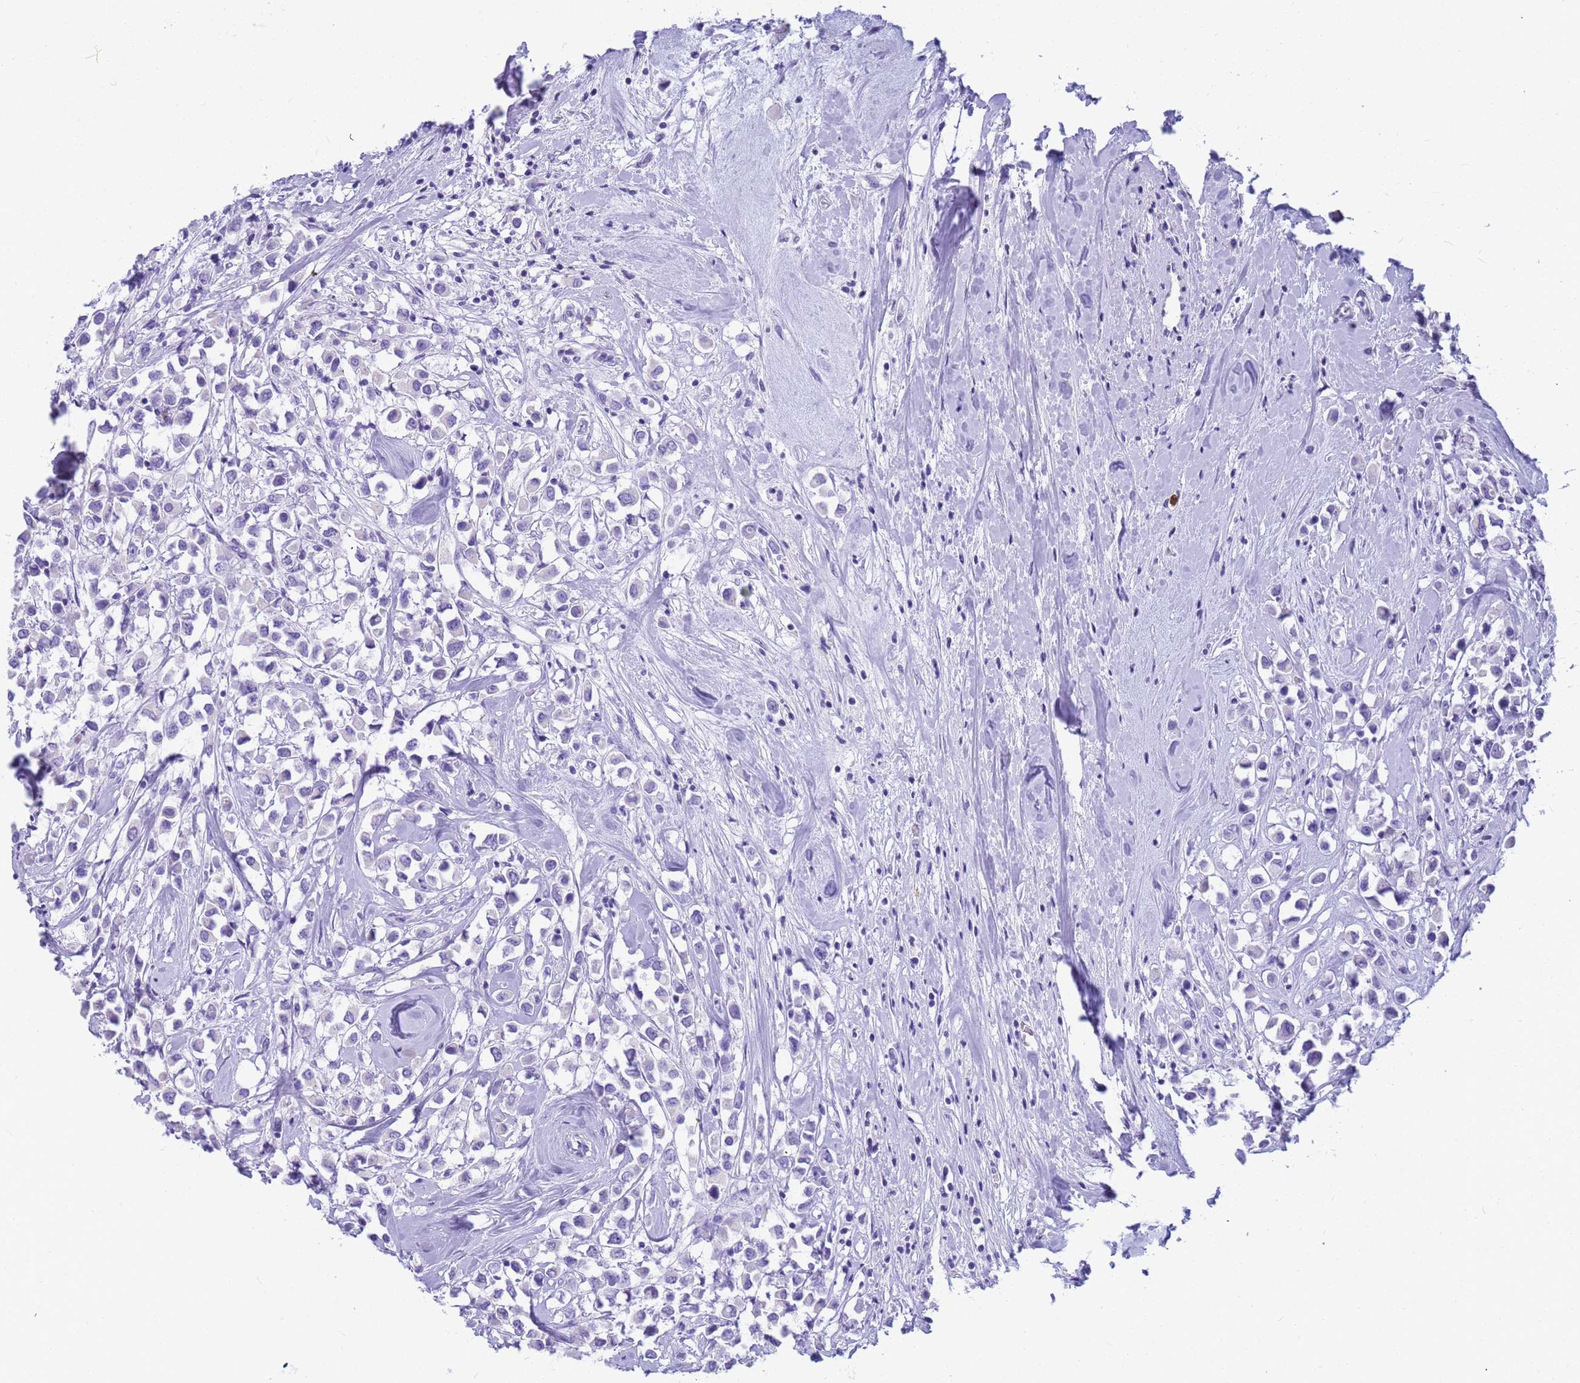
{"staining": {"intensity": "negative", "quantity": "none", "location": "none"}, "tissue": "breast cancer", "cell_type": "Tumor cells", "image_type": "cancer", "snomed": [{"axis": "morphology", "description": "Duct carcinoma"}, {"axis": "topography", "description": "Breast"}], "caption": "This is a photomicrograph of IHC staining of infiltrating ductal carcinoma (breast), which shows no positivity in tumor cells.", "gene": "RNASE2", "patient": {"sex": "female", "age": 87}}